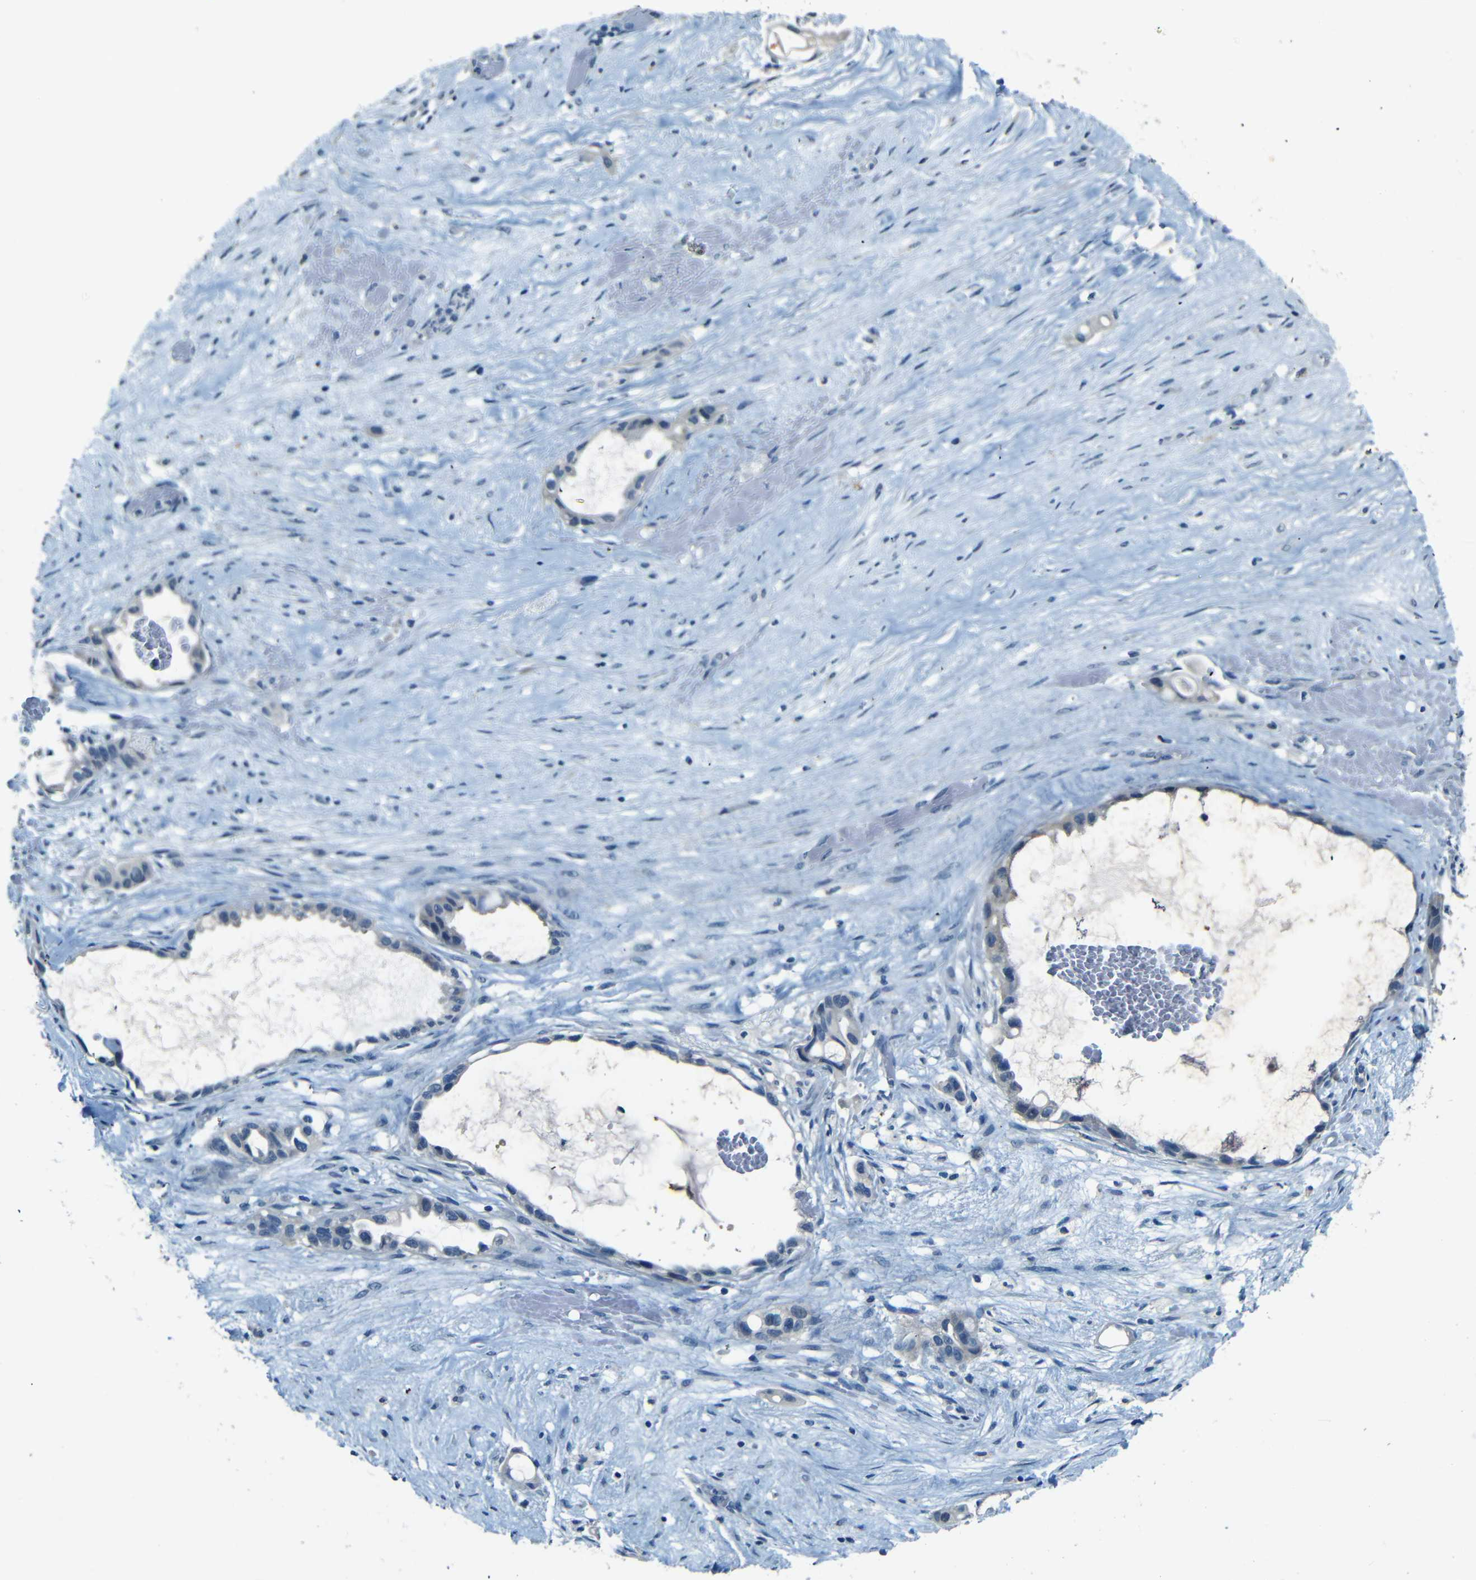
{"staining": {"intensity": "negative", "quantity": "none", "location": "none"}, "tissue": "liver cancer", "cell_type": "Tumor cells", "image_type": "cancer", "snomed": [{"axis": "morphology", "description": "Cholangiocarcinoma"}, {"axis": "topography", "description": "Liver"}], "caption": "Tumor cells show no significant staining in liver cancer (cholangiocarcinoma).", "gene": "ZMAT1", "patient": {"sex": "female", "age": 65}}